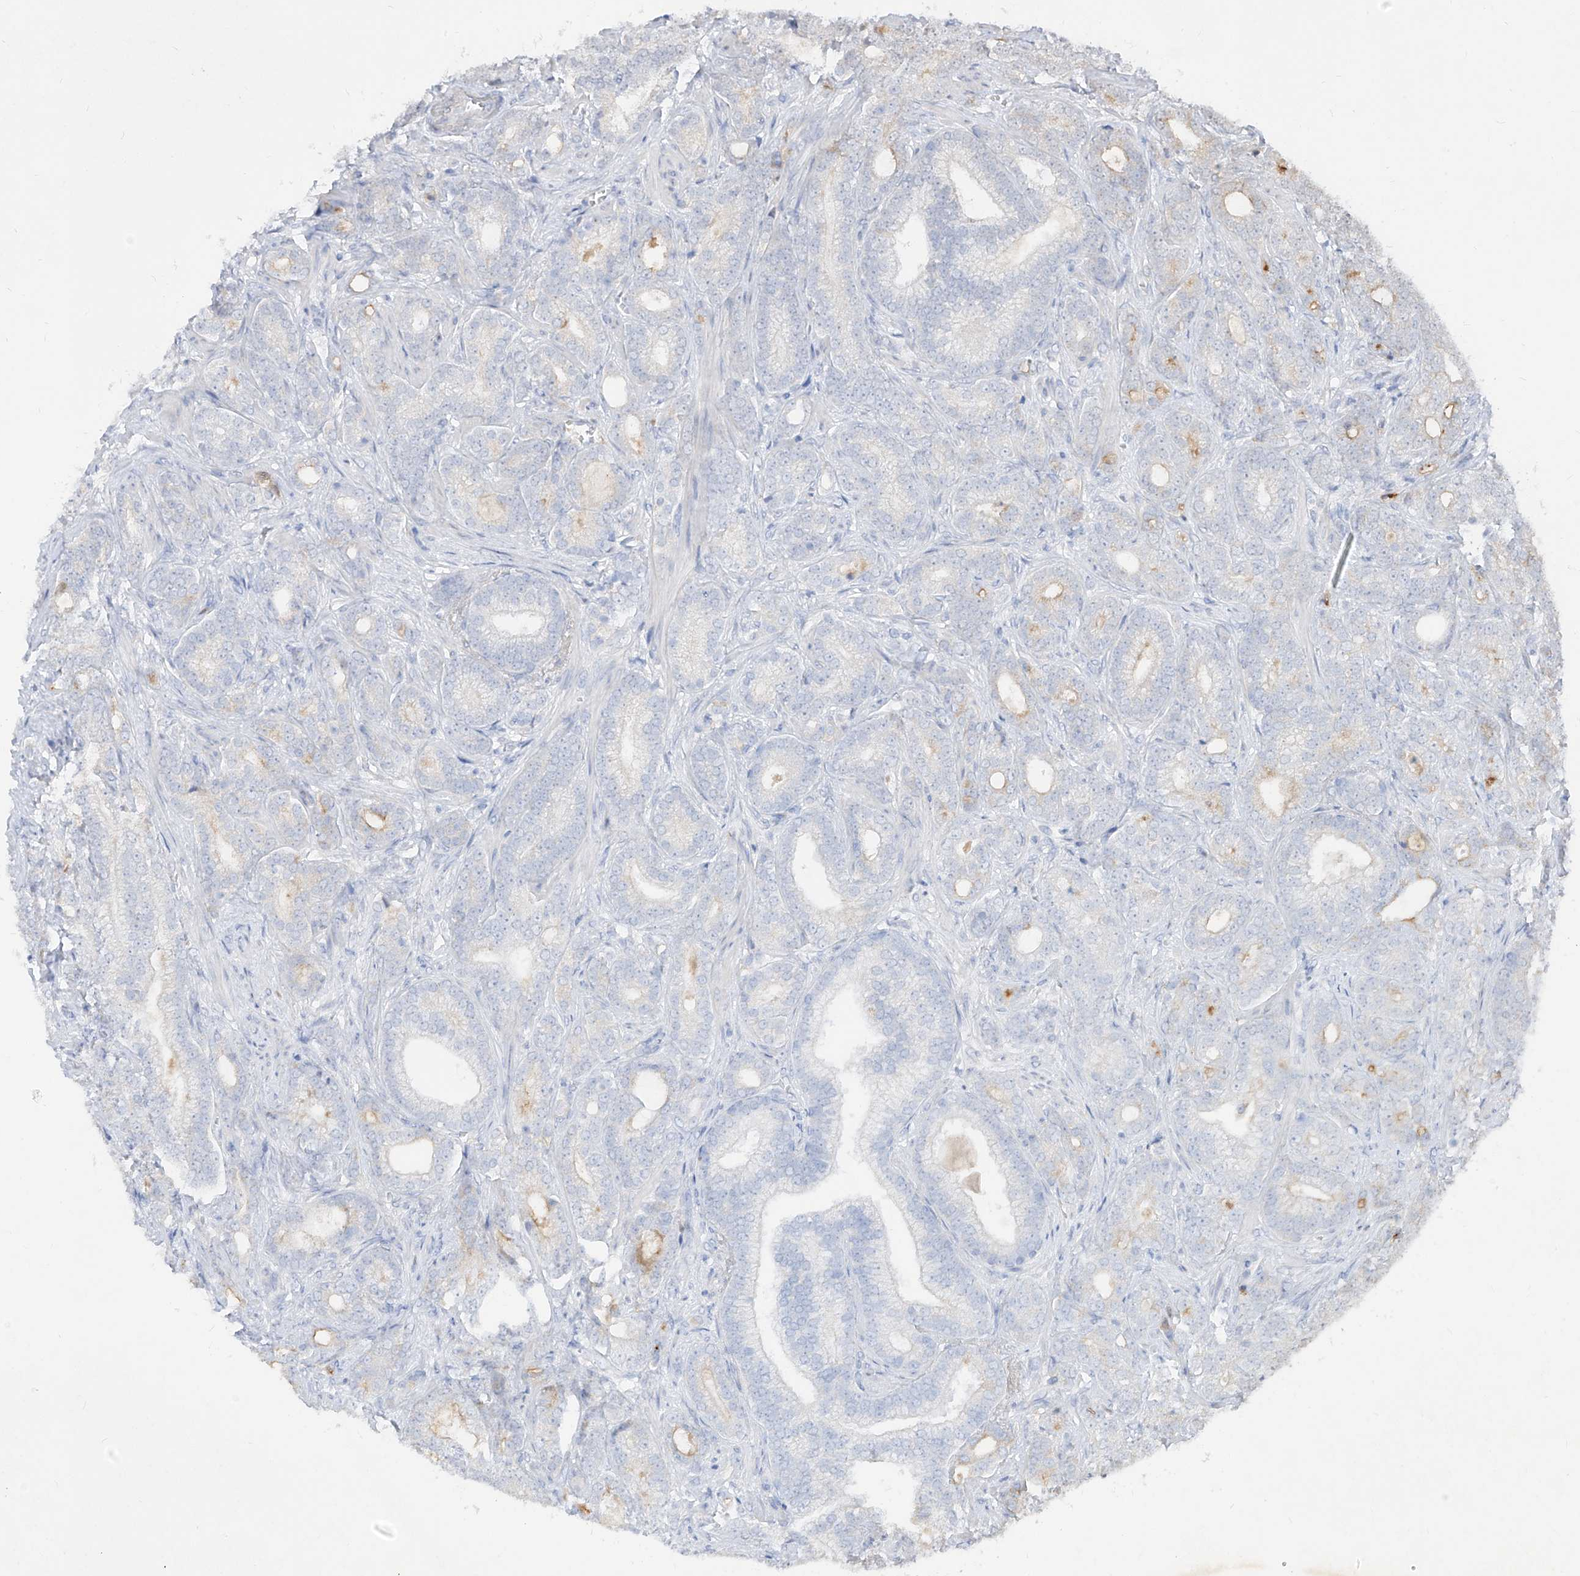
{"staining": {"intensity": "weak", "quantity": "<25%", "location": "cytoplasmic/membranous"}, "tissue": "prostate cancer", "cell_type": "Tumor cells", "image_type": "cancer", "snomed": [{"axis": "morphology", "description": "Adenocarcinoma, High grade"}, {"axis": "topography", "description": "Prostate and seminal vesicle, NOS"}], "caption": "Image shows no significant protein positivity in tumor cells of prostate cancer (adenocarcinoma (high-grade)).", "gene": "C4A", "patient": {"sex": "male", "age": 67}}